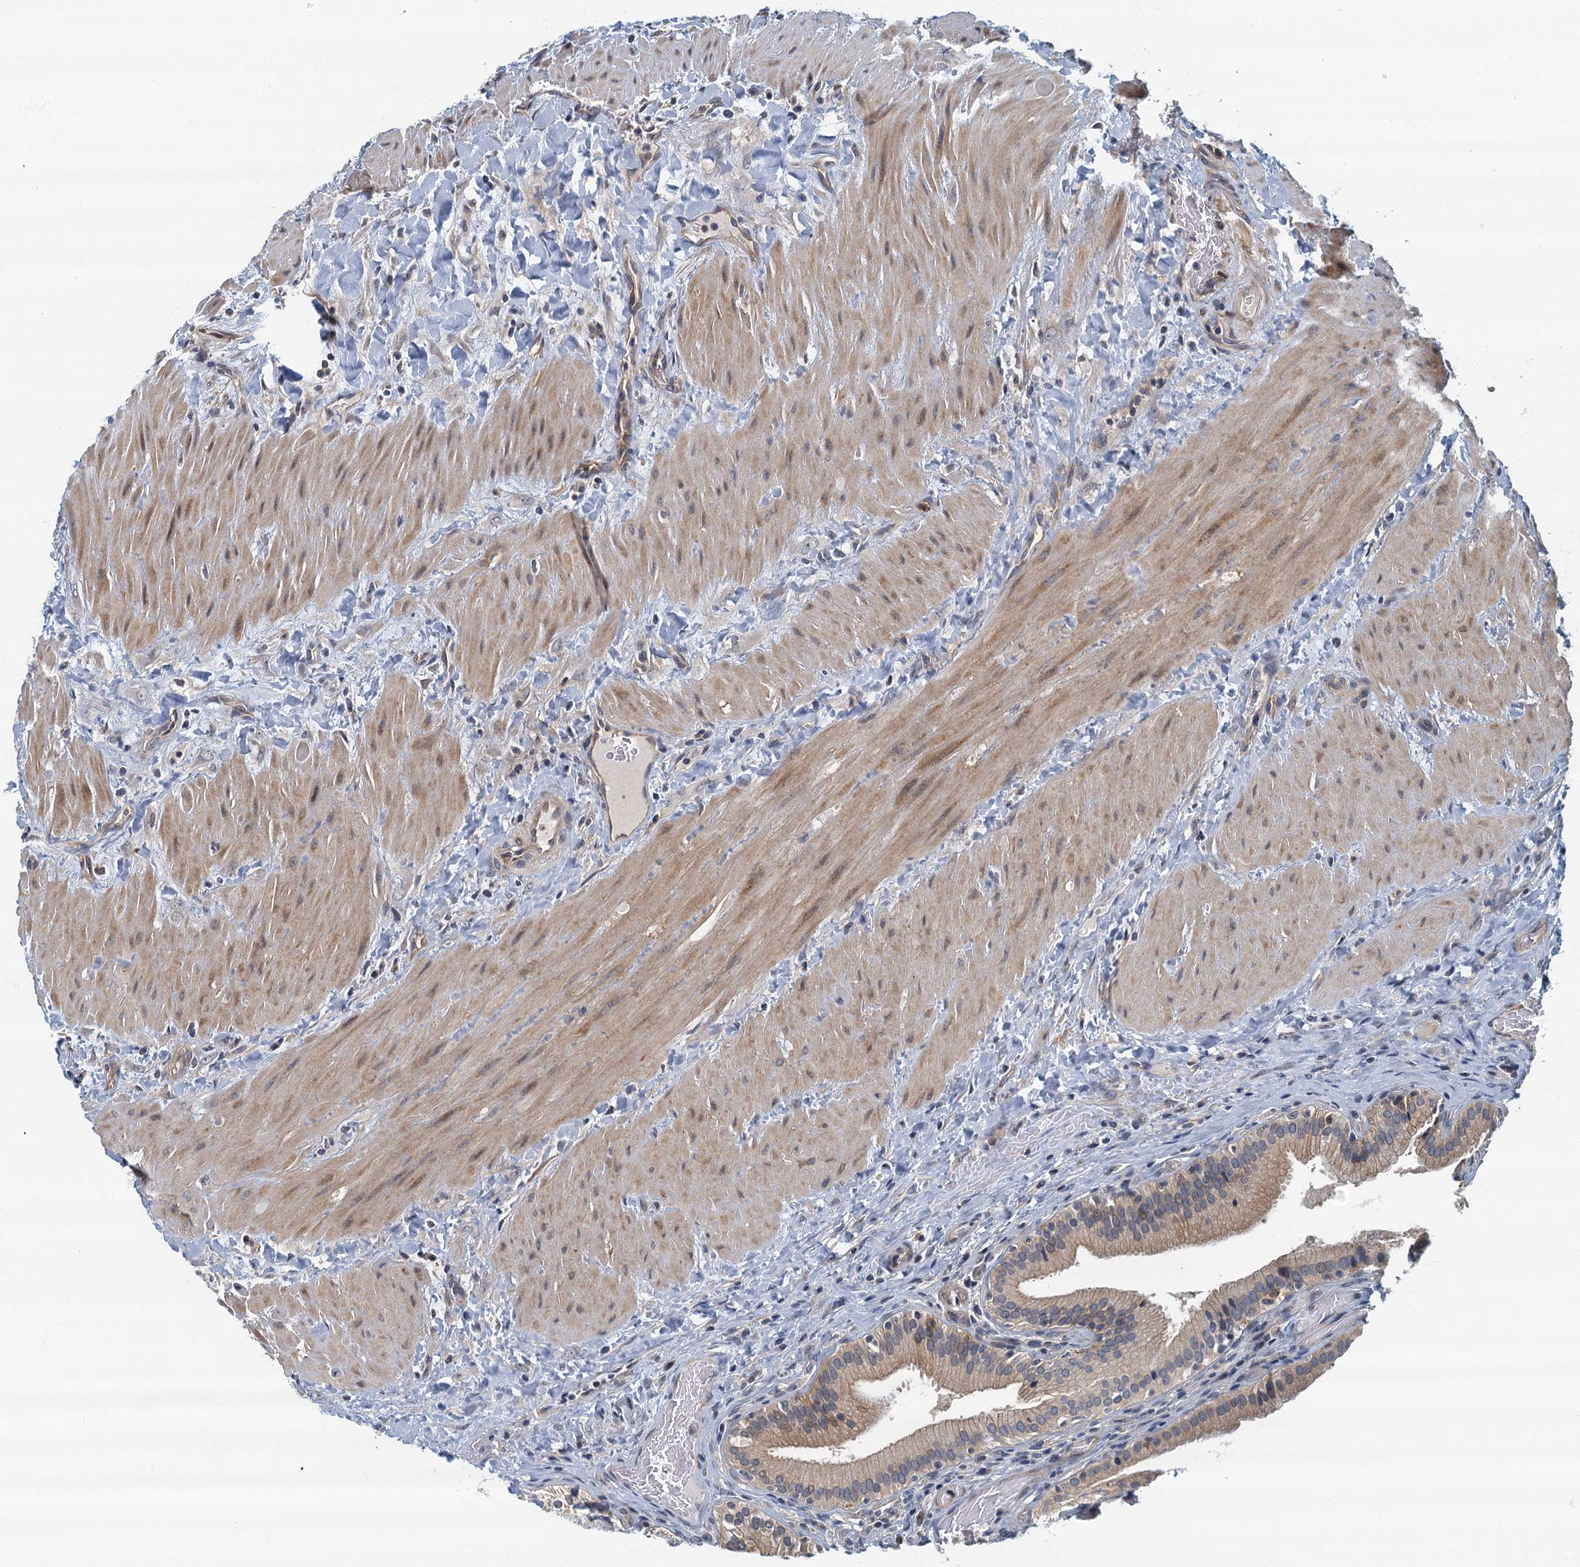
{"staining": {"intensity": "moderate", "quantity": "25%-75%", "location": "cytoplasmic/membranous"}, "tissue": "gallbladder", "cell_type": "Glandular cells", "image_type": "normal", "snomed": [{"axis": "morphology", "description": "Normal tissue, NOS"}, {"axis": "topography", "description": "Gallbladder"}], "caption": "Glandular cells reveal medium levels of moderate cytoplasmic/membranous expression in approximately 25%-75% of cells in normal gallbladder.", "gene": "CKAP2L", "patient": {"sex": "male", "age": 24}}